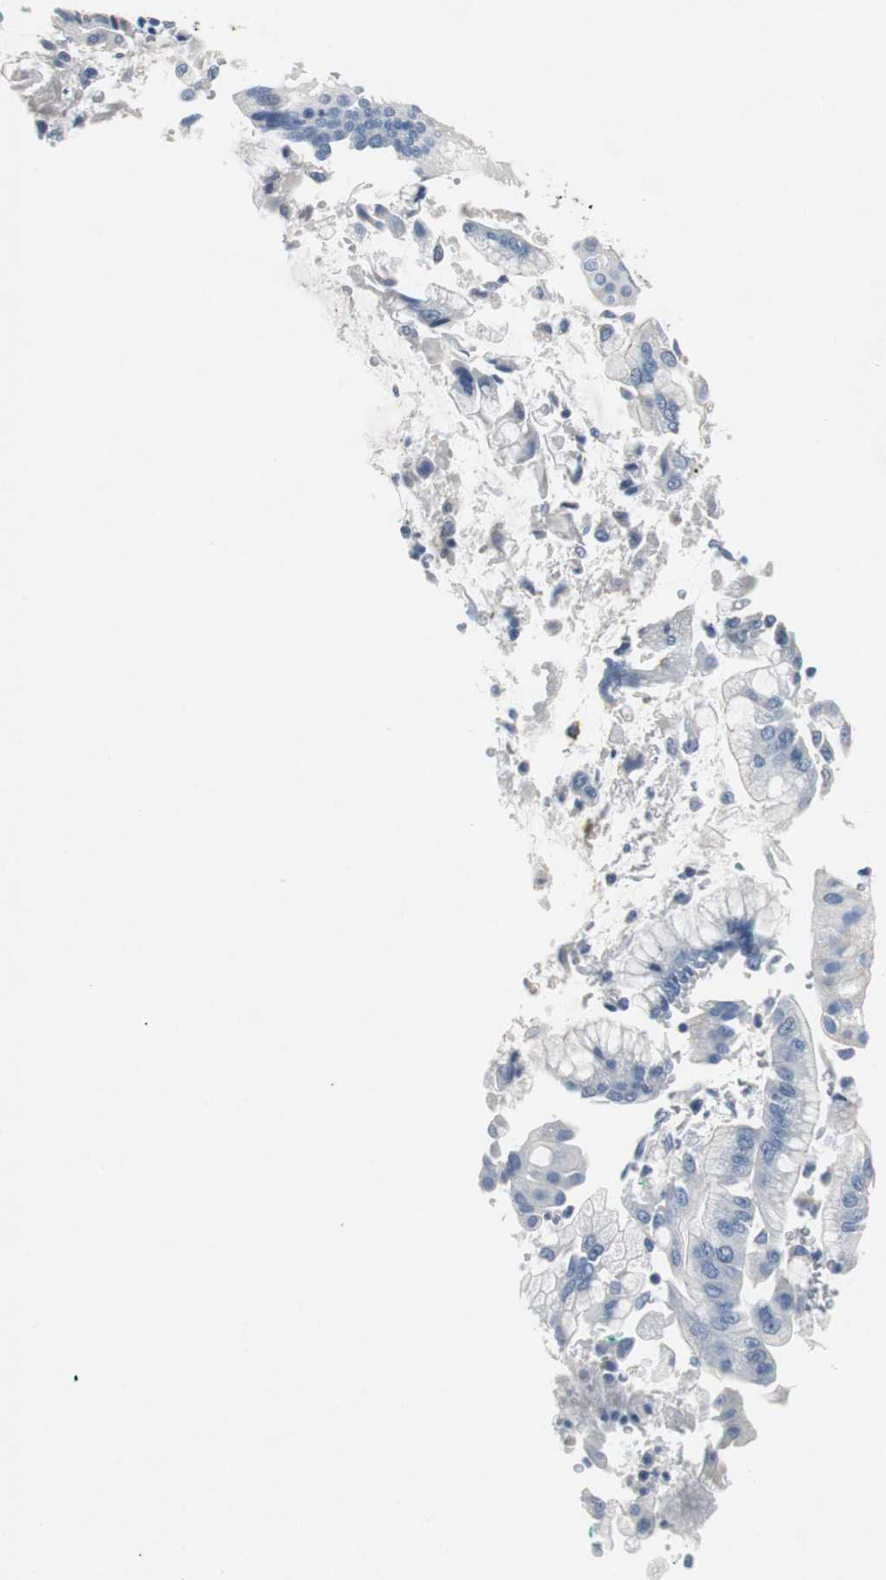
{"staining": {"intensity": "negative", "quantity": "none", "location": "none"}, "tissue": "pancreatic cancer", "cell_type": "Tumor cells", "image_type": "cancer", "snomed": [{"axis": "morphology", "description": "Adenocarcinoma, NOS"}, {"axis": "morphology", "description": "Adenocarcinoma, metastatic, NOS"}, {"axis": "topography", "description": "Lymph node"}, {"axis": "topography", "description": "Pancreas"}, {"axis": "topography", "description": "Duodenum"}], "caption": "Immunohistochemistry (IHC) micrograph of adenocarcinoma (pancreatic) stained for a protein (brown), which shows no expression in tumor cells.", "gene": "LRP2", "patient": {"sex": "female", "age": 64}}